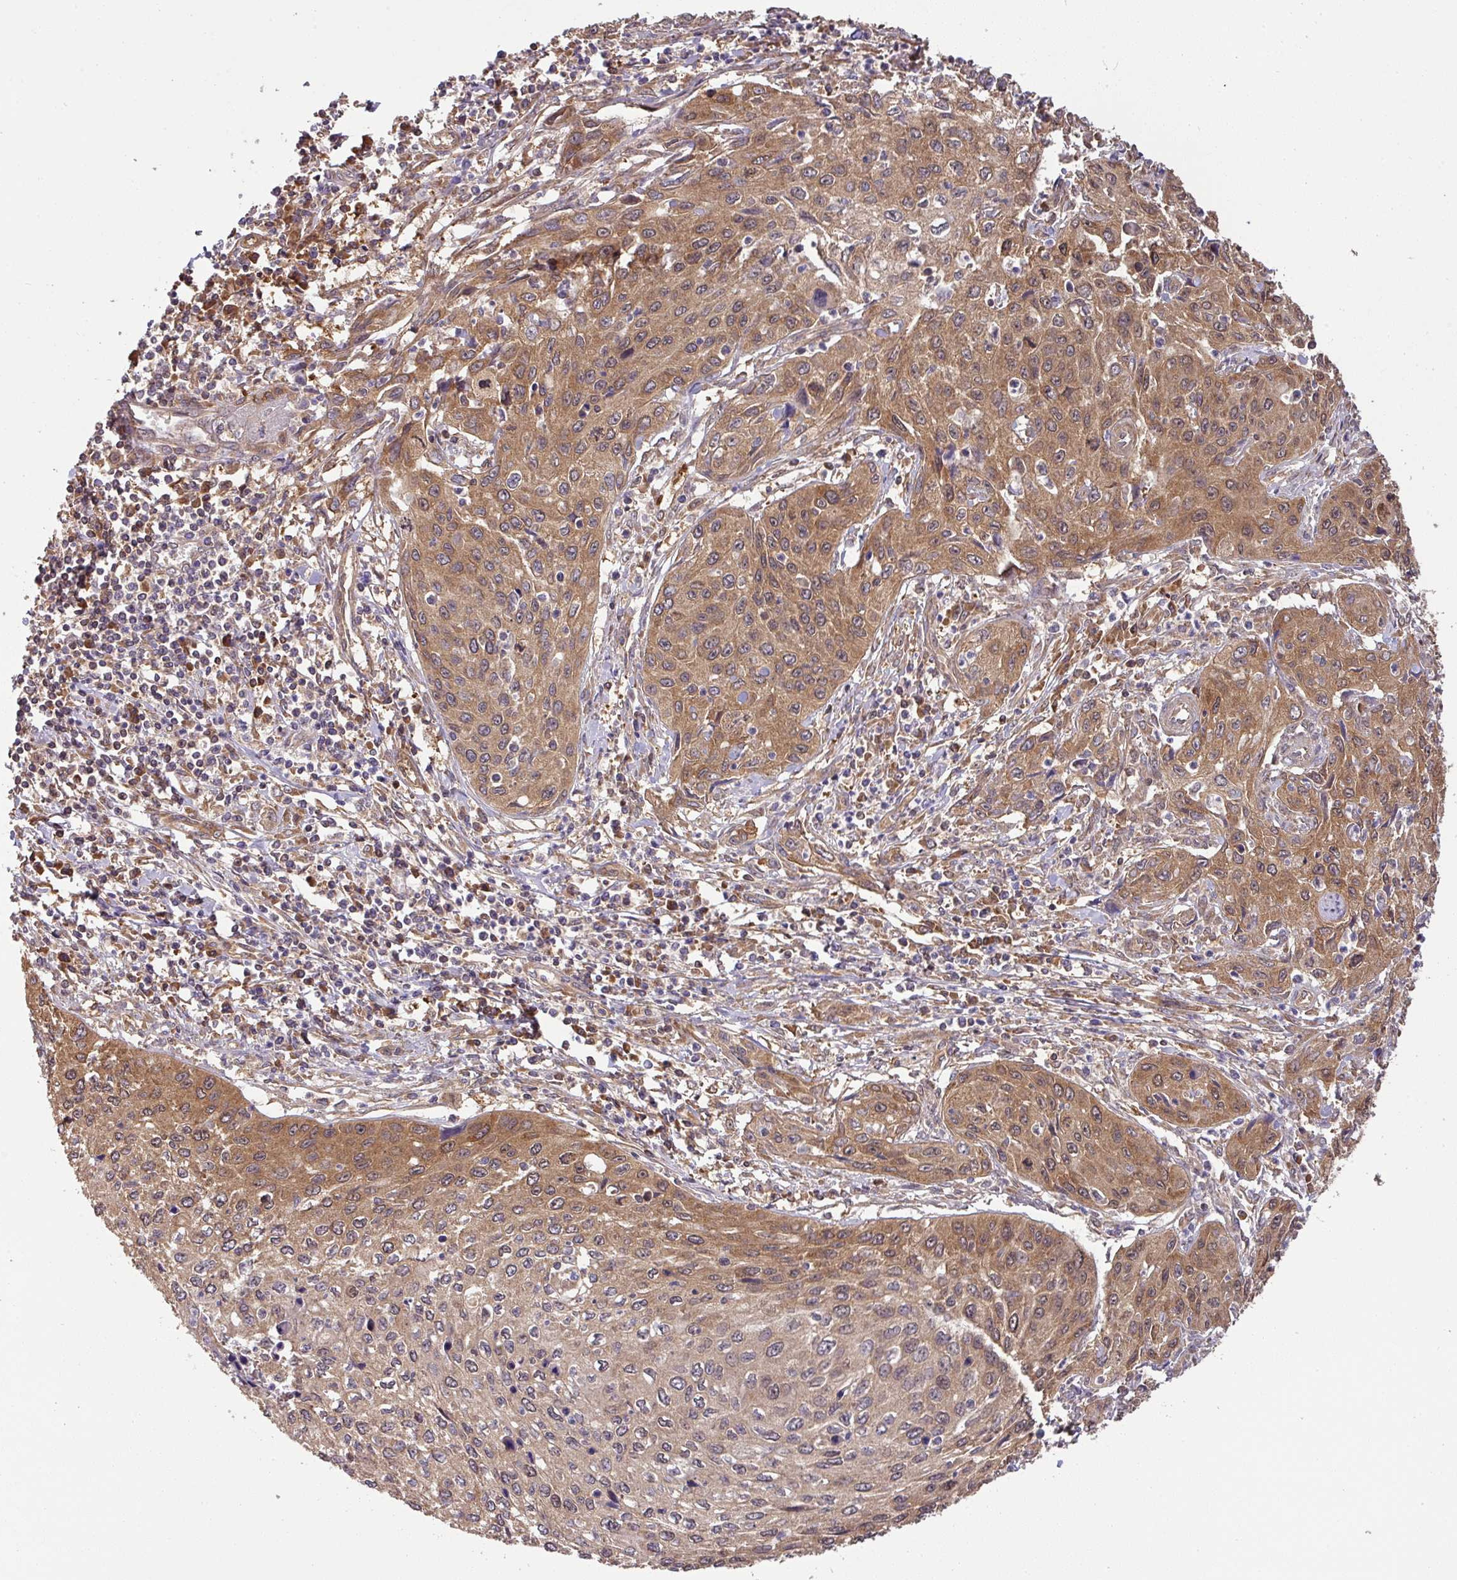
{"staining": {"intensity": "moderate", "quantity": "25%-75%", "location": "cytoplasmic/membranous"}, "tissue": "cervical cancer", "cell_type": "Tumor cells", "image_type": "cancer", "snomed": [{"axis": "morphology", "description": "Squamous cell carcinoma, NOS"}, {"axis": "topography", "description": "Cervix"}], "caption": "Protein staining reveals moderate cytoplasmic/membranous expression in approximately 25%-75% of tumor cells in squamous cell carcinoma (cervical). (Stains: DAB in brown, nuclei in blue, Microscopy: brightfield microscopy at high magnification).", "gene": "GSPT1", "patient": {"sex": "female", "age": 32}}